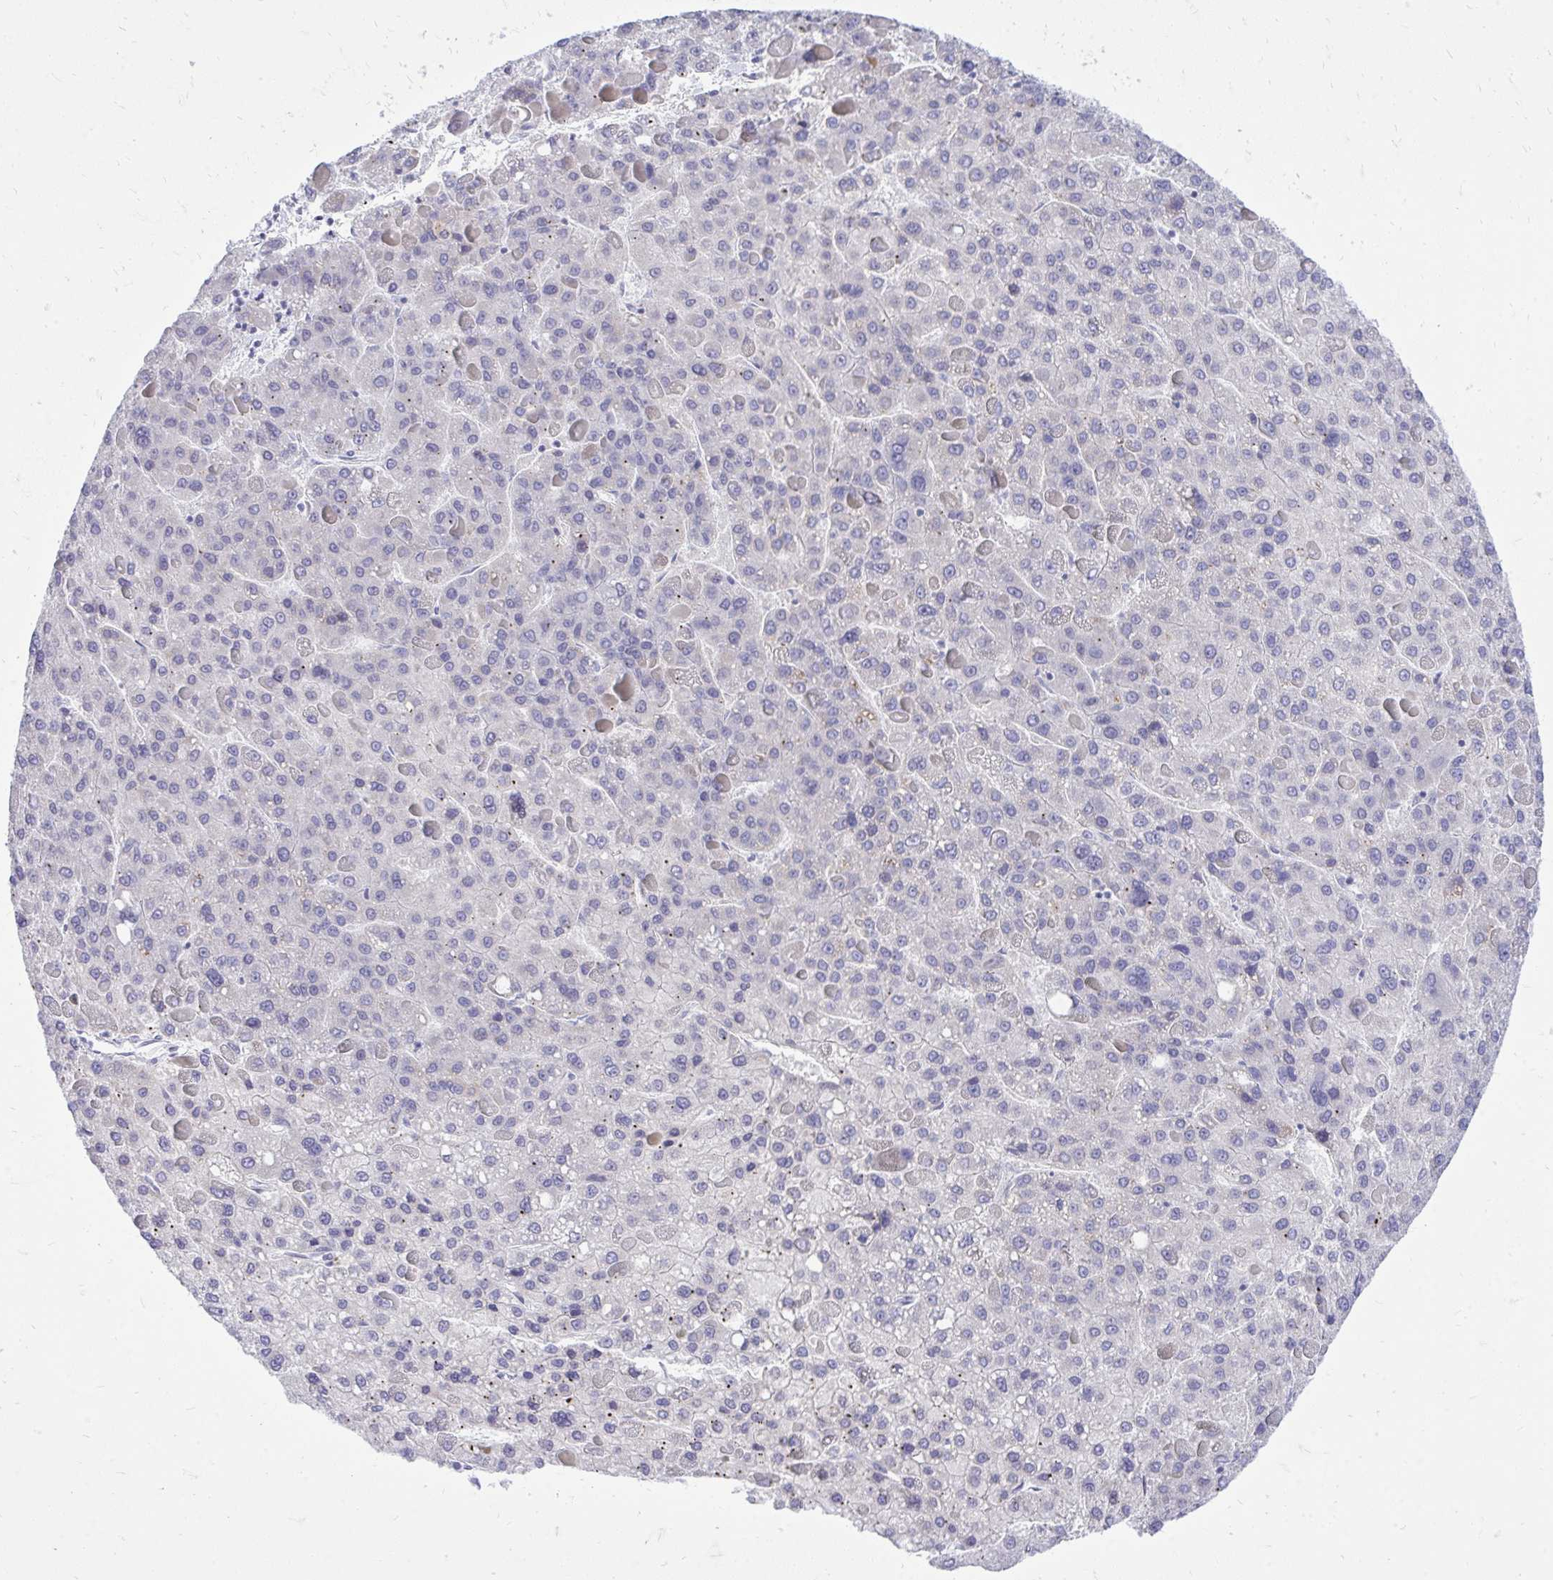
{"staining": {"intensity": "negative", "quantity": "none", "location": "none"}, "tissue": "liver cancer", "cell_type": "Tumor cells", "image_type": "cancer", "snomed": [{"axis": "morphology", "description": "Carcinoma, Hepatocellular, NOS"}, {"axis": "topography", "description": "Liver"}], "caption": "Human liver hepatocellular carcinoma stained for a protein using immunohistochemistry (IHC) demonstrates no expression in tumor cells.", "gene": "GABRA1", "patient": {"sex": "female", "age": 82}}